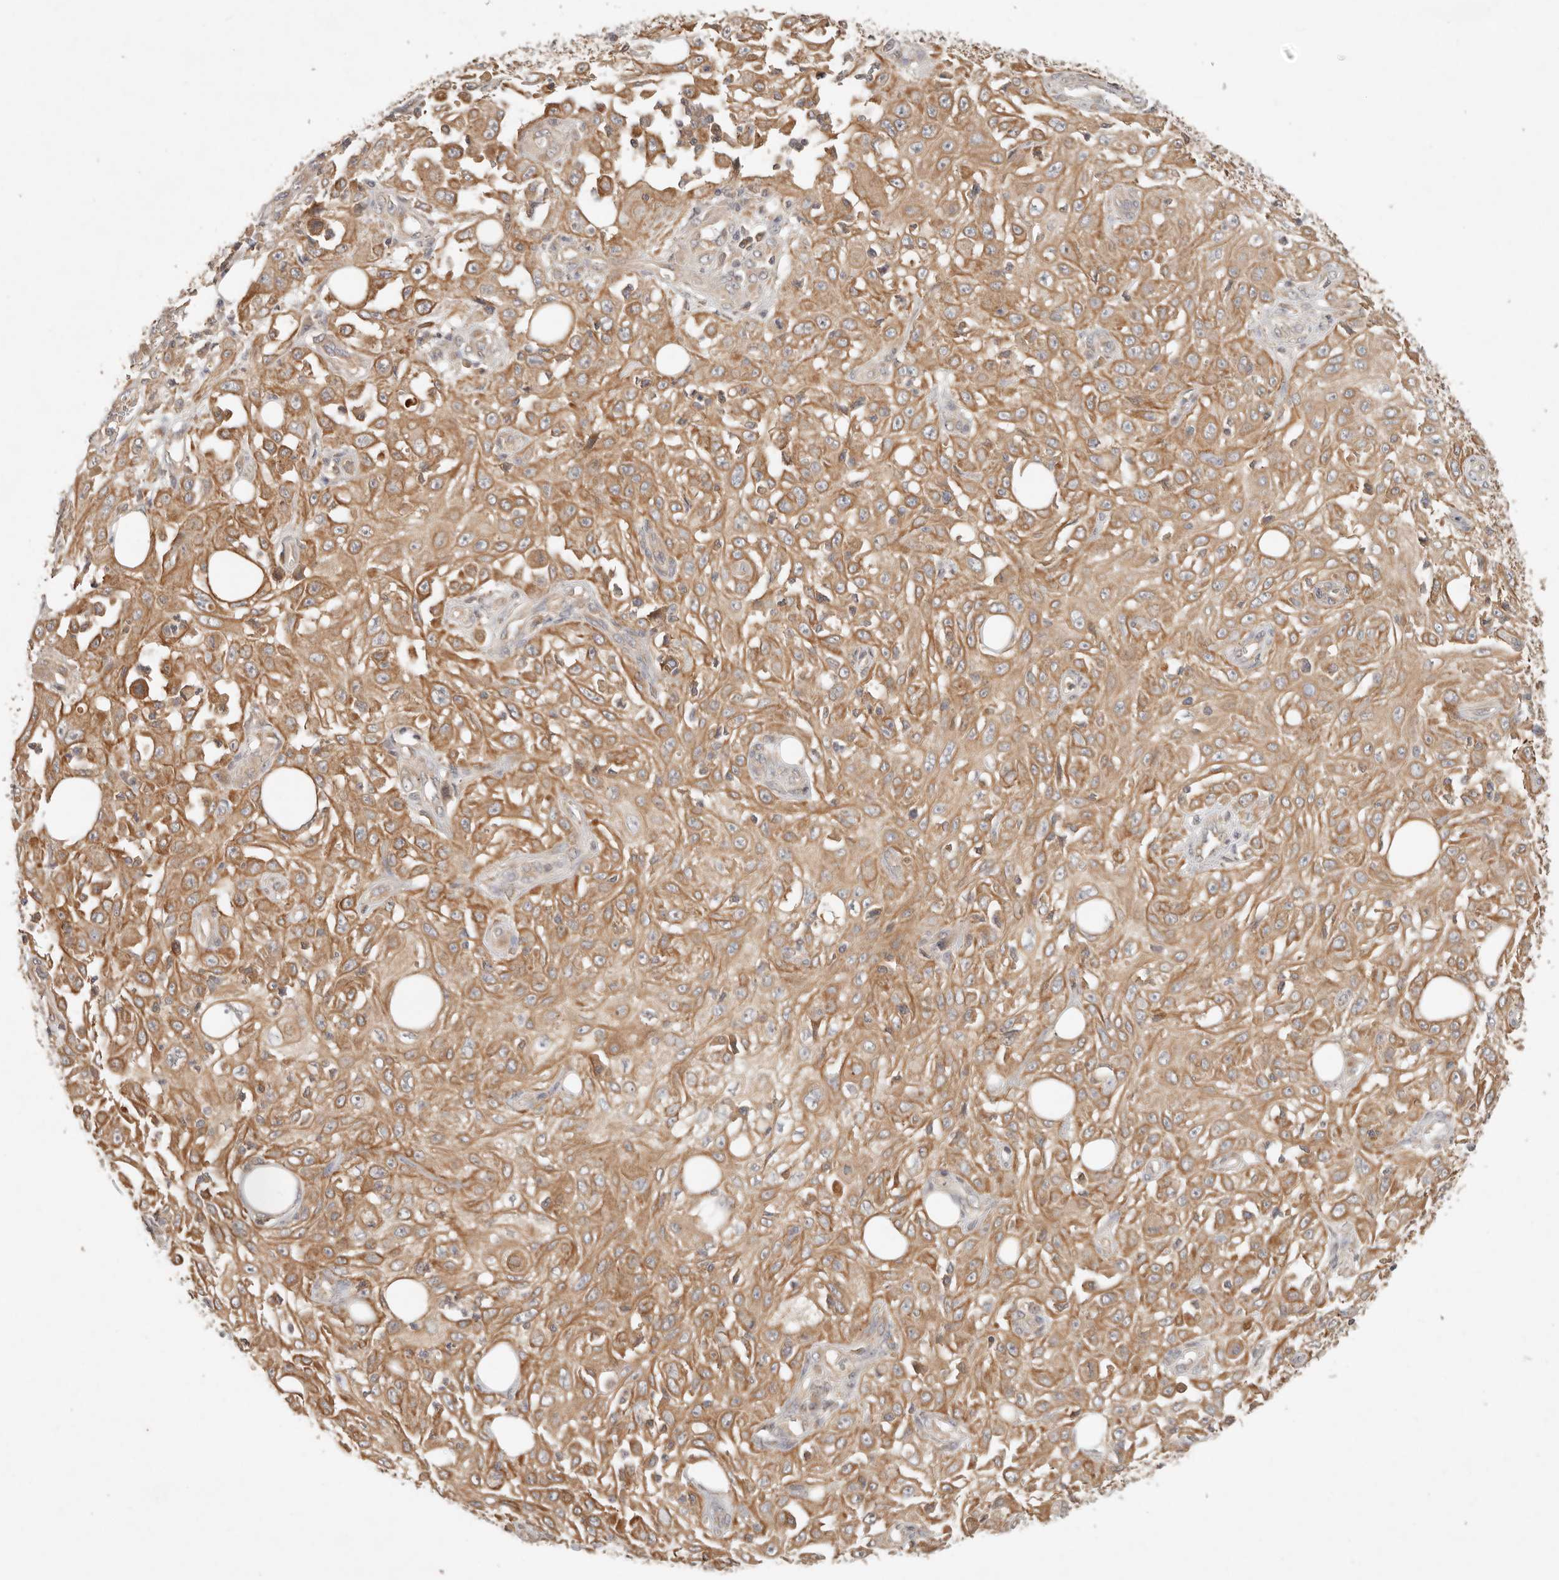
{"staining": {"intensity": "moderate", "quantity": ">75%", "location": "cytoplasmic/membranous"}, "tissue": "skin cancer", "cell_type": "Tumor cells", "image_type": "cancer", "snomed": [{"axis": "morphology", "description": "Squamous cell carcinoma, NOS"}, {"axis": "morphology", "description": "Squamous cell carcinoma, metastatic, NOS"}, {"axis": "topography", "description": "Skin"}, {"axis": "topography", "description": "Lymph node"}], "caption": "Protein analysis of metastatic squamous cell carcinoma (skin) tissue demonstrates moderate cytoplasmic/membranous expression in about >75% of tumor cells.", "gene": "HECTD3", "patient": {"sex": "male", "age": 75}}